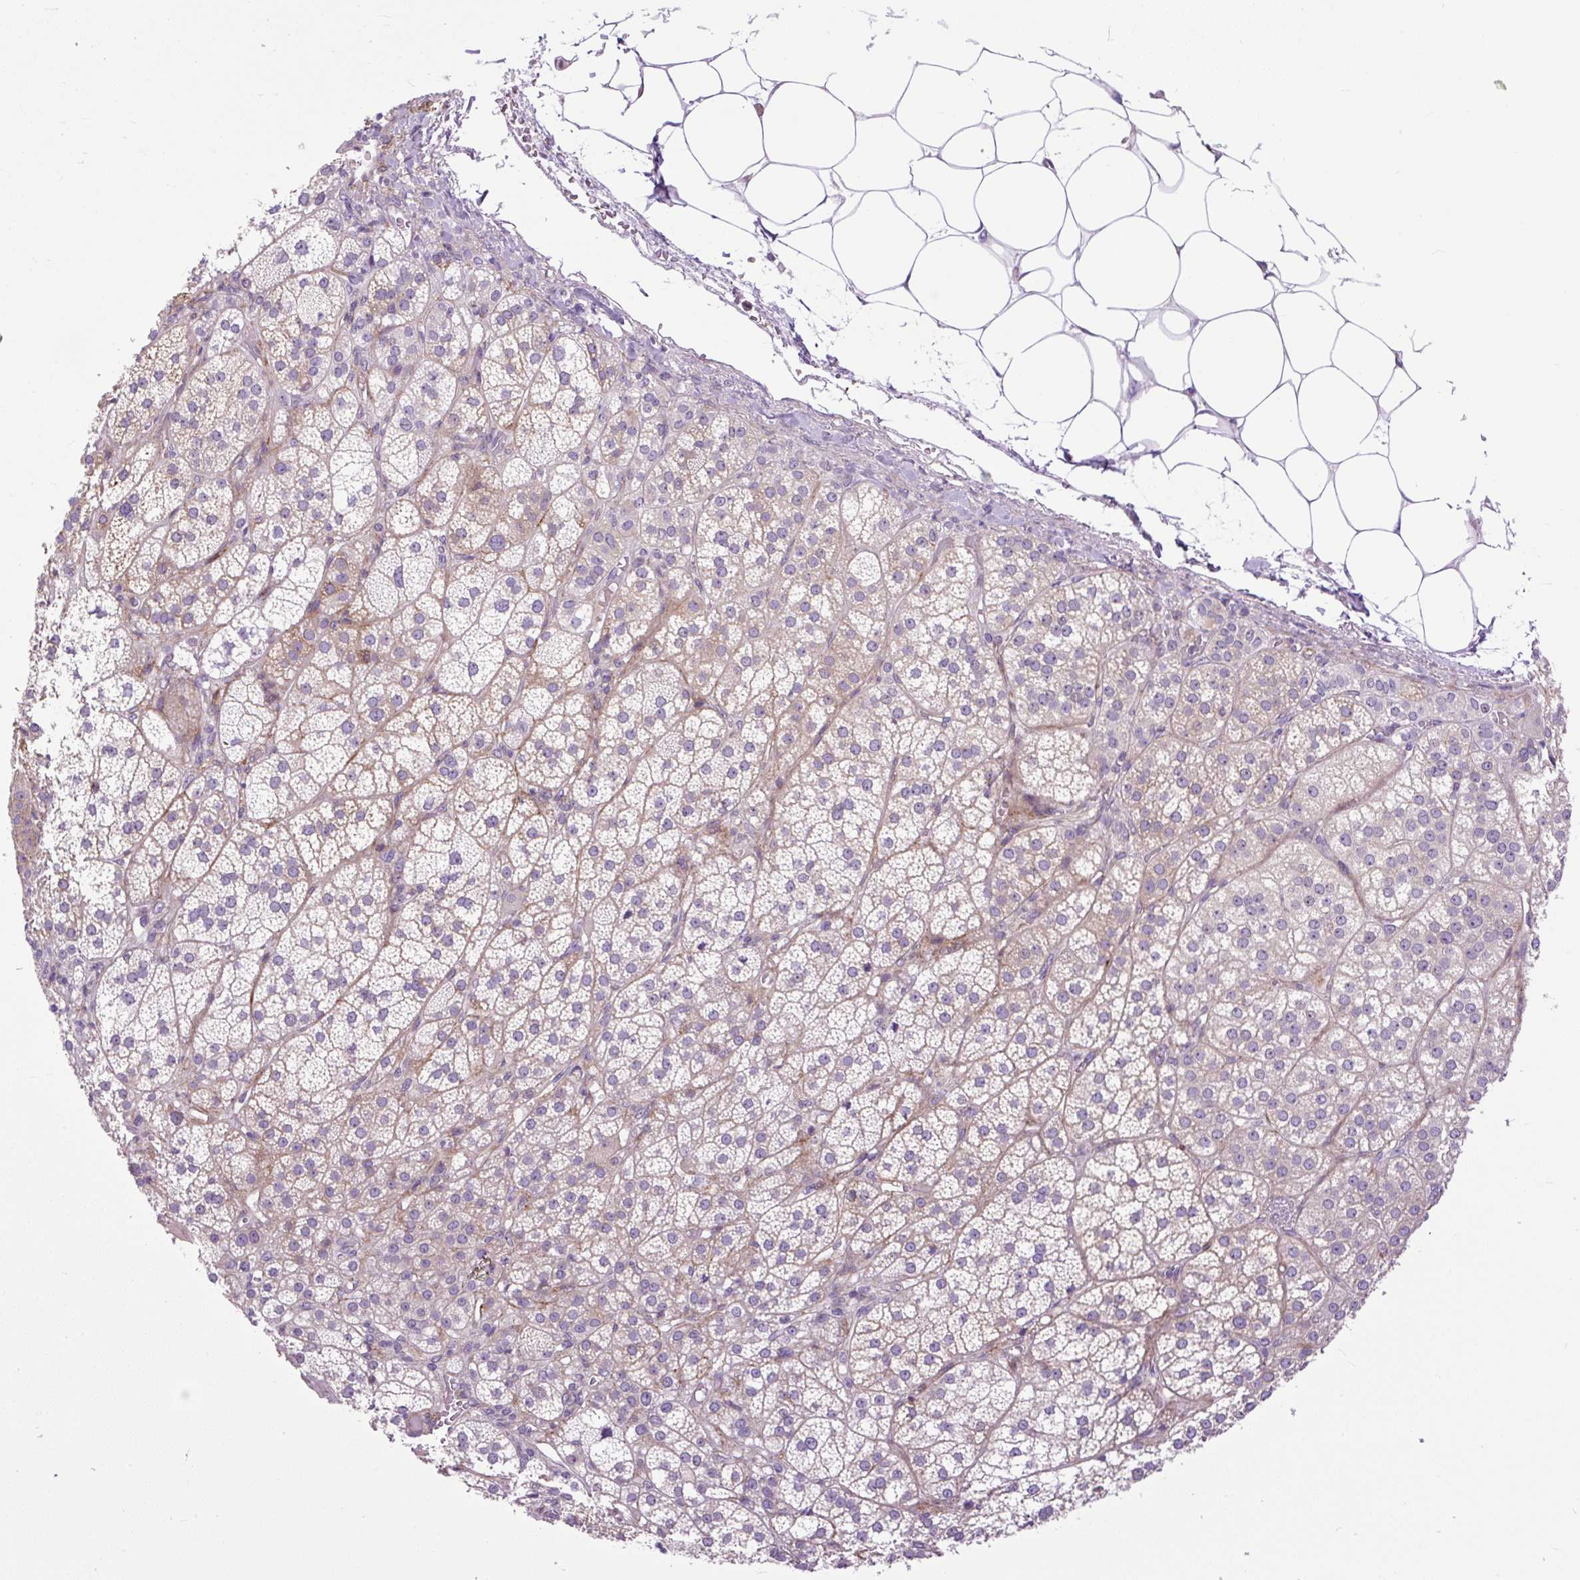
{"staining": {"intensity": "weak", "quantity": "25%-75%", "location": "cytoplasmic/membranous"}, "tissue": "adrenal gland", "cell_type": "Glandular cells", "image_type": "normal", "snomed": [{"axis": "morphology", "description": "Normal tissue, NOS"}, {"axis": "topography", "description": "Adrenal gland"}], "caption": "Benign adrenal gland reveals weak cytoplasmic/membranous positivity in approximately 25%-75% of glandular cells.", "gene": "ZNF197", "patient": {"sex": "female", "age": 60}}